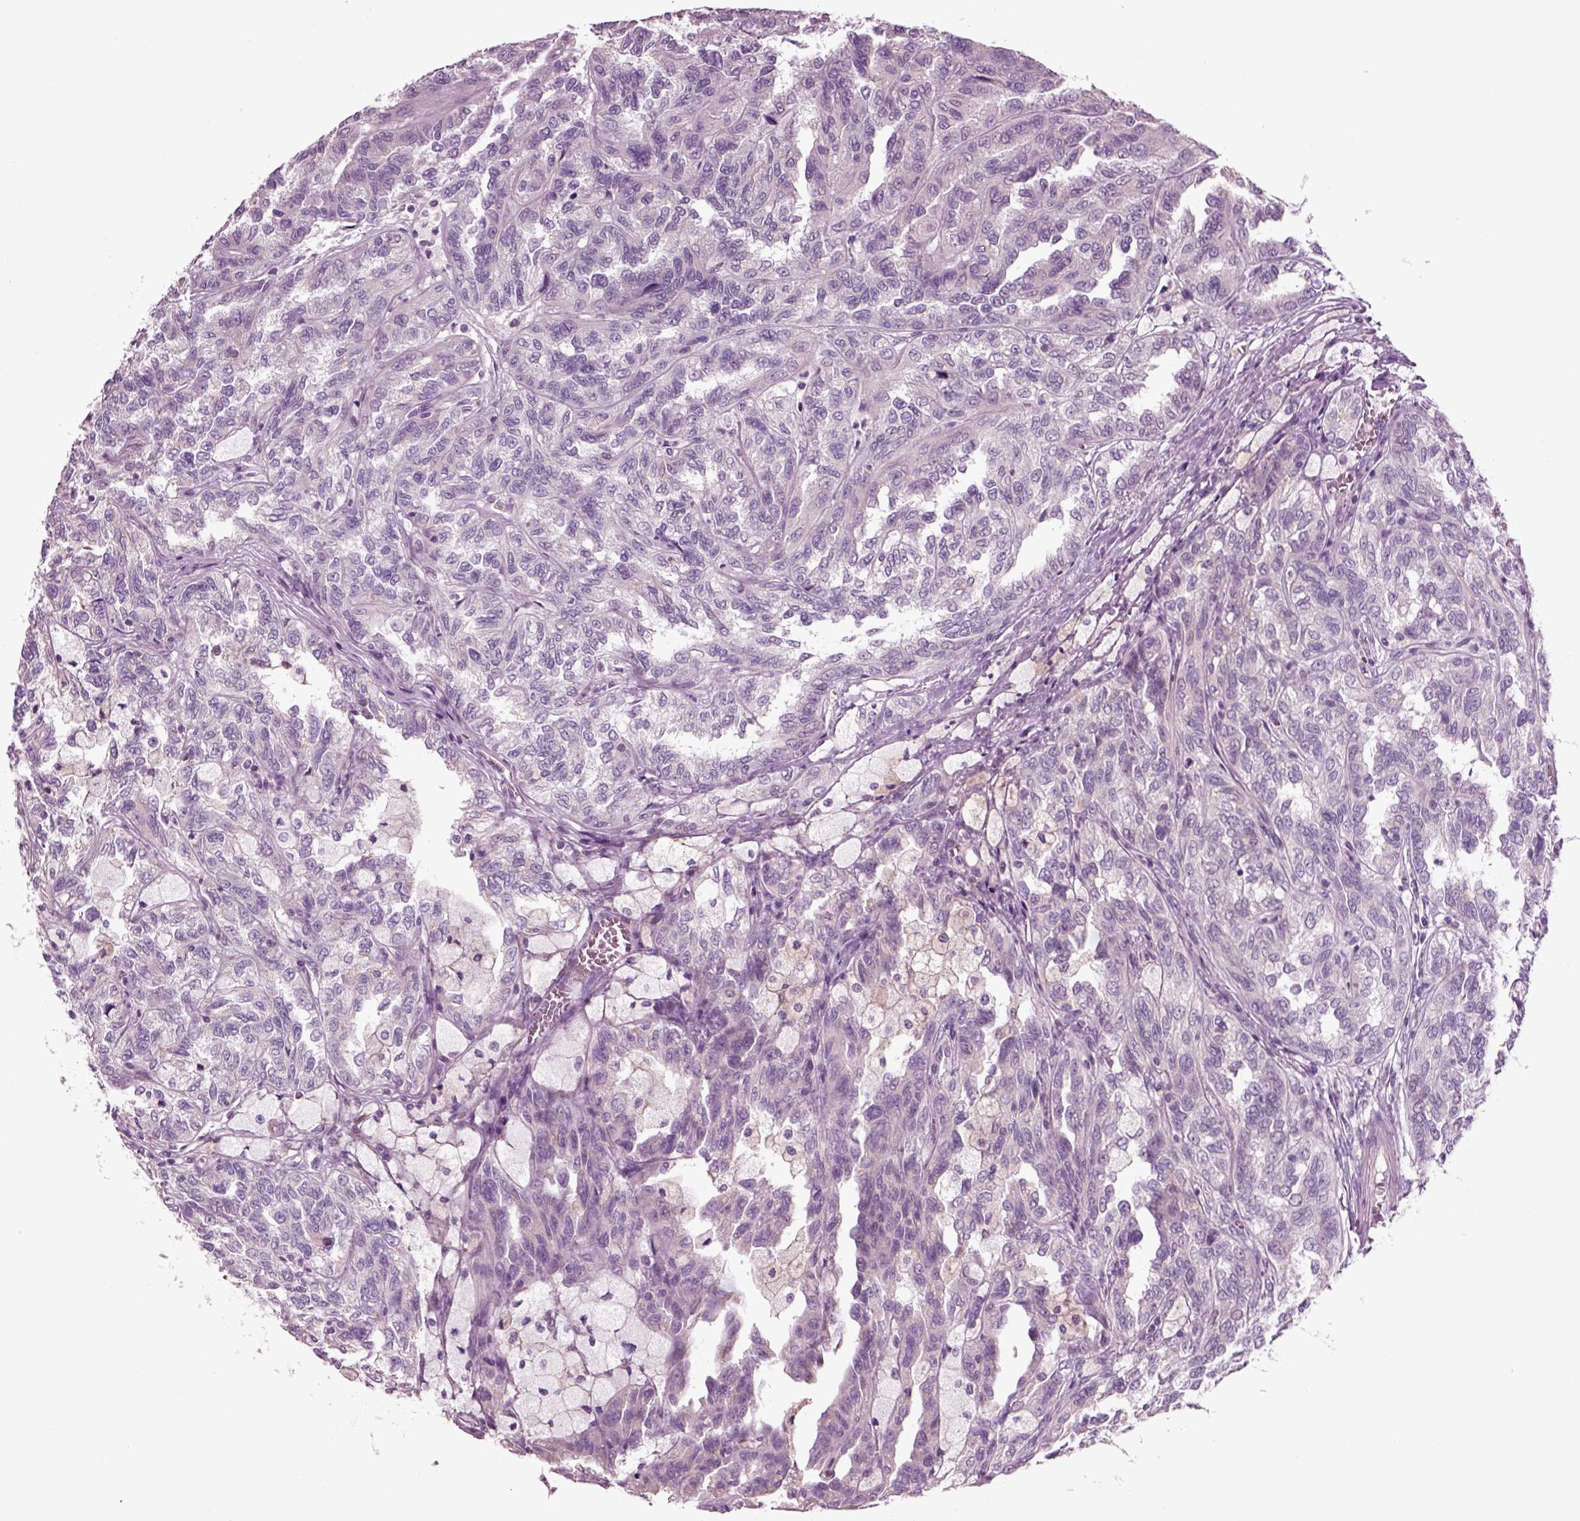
{"staining": {"intensity": "negative", "quantity": "none", "location": "none"}, "tissue": "renal cancer", "cell_type": "Tumor cells", "image_type": "cancer", "snomed": [{"axis": "morphology", "description": "Adenocarcinoma, NOS"}, {"axis": "topography", "description": "Kidney"}], "caption": "This is a micrograph of immunohistochemistry (IHC) staining of renal cancer, which shows no staining in tumor cells.", "gene": "CHGB", "patient": {"sex": "male", "age": 79}}